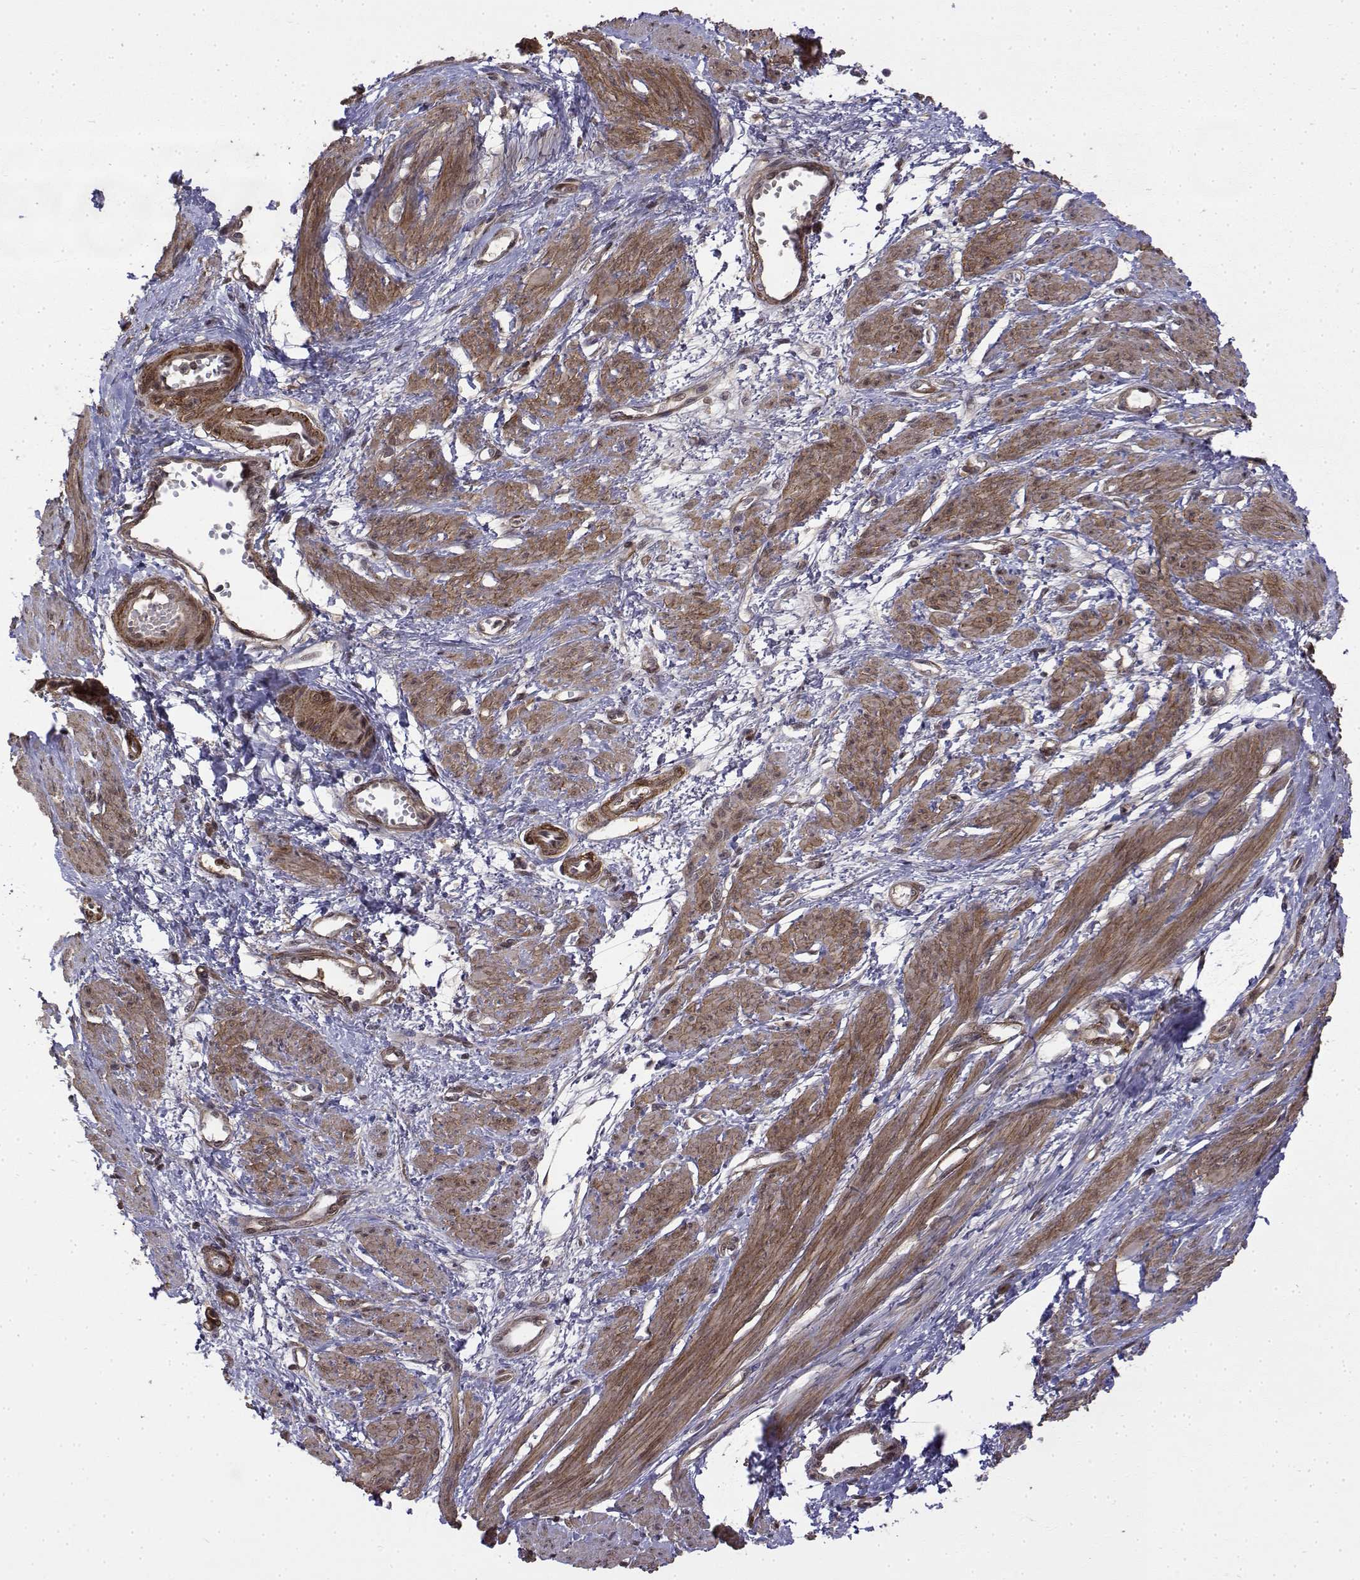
{"staining": {"intensity": "moderate", "quantity": "25%-75%", "location": "cytoplasmic/membranous,nuclear"}, "tissue": "smooth muscle", "cell_type": "Smooth muscle cells", "image_type": "normal", "snomed": [{"axis": "morphology", "description": "Normal tissue, NOS"}, {"axis": "topography", "description": "Smooth muscle"}, {"axis": "topography", "description": "Uterus"}], "caption": "Immunohistochemistry histopathology image of unremarkable smooth muscle: smooth muscle stained using immunohistochemistry exhibits medium levels of moderate protein expression localized specifically in the cytoplasmic/membranous,nuclear of smooth muscle cells, appearing as a cytoplasmic/membranous,nuclear brown color.", "gene": "ITGA7", "patient": {"sex": "female", "age": 39}}